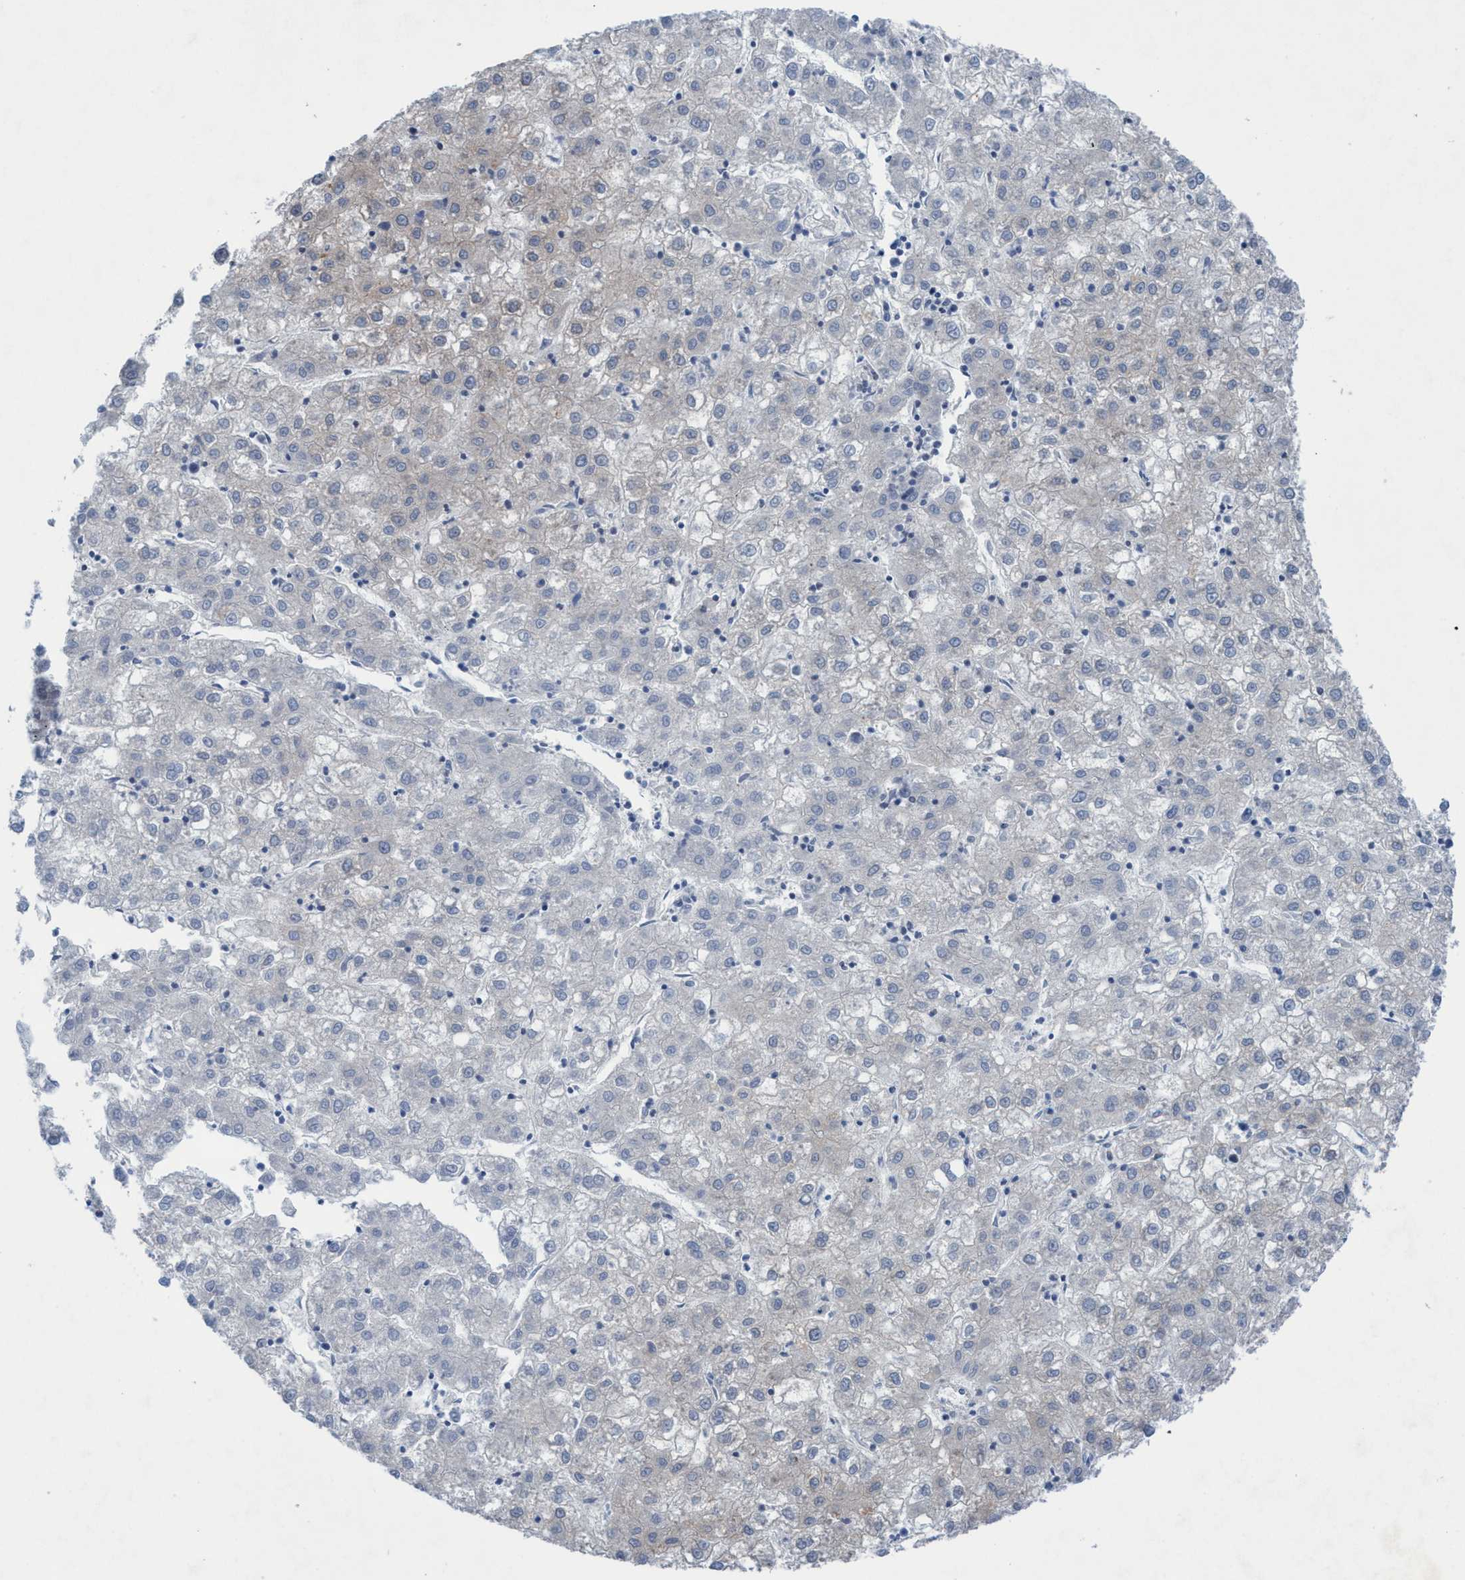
{"staining": {"intensity": "negative", "quantity": "none", "location": "none"}, "tissue": "liver cancer", "cell_type": "Tumor cells", "image_type": "cancer", "snomed": [{"axis": "morphology", "description": "Carcinoma, Hepatocellular, NOS"}, {"axis": "topography", "description": "Liver"}], "caption": "This micrograph is of liver cancer (hepatocellular carcinoma) stained with immunohistochemistry (IHC) to label a protein in brown with the nuclei are counter-stained blue. There is no expression in tumor cells.", "gene": "RSAD1", "patient": {"sex": "male", "age": 72}}